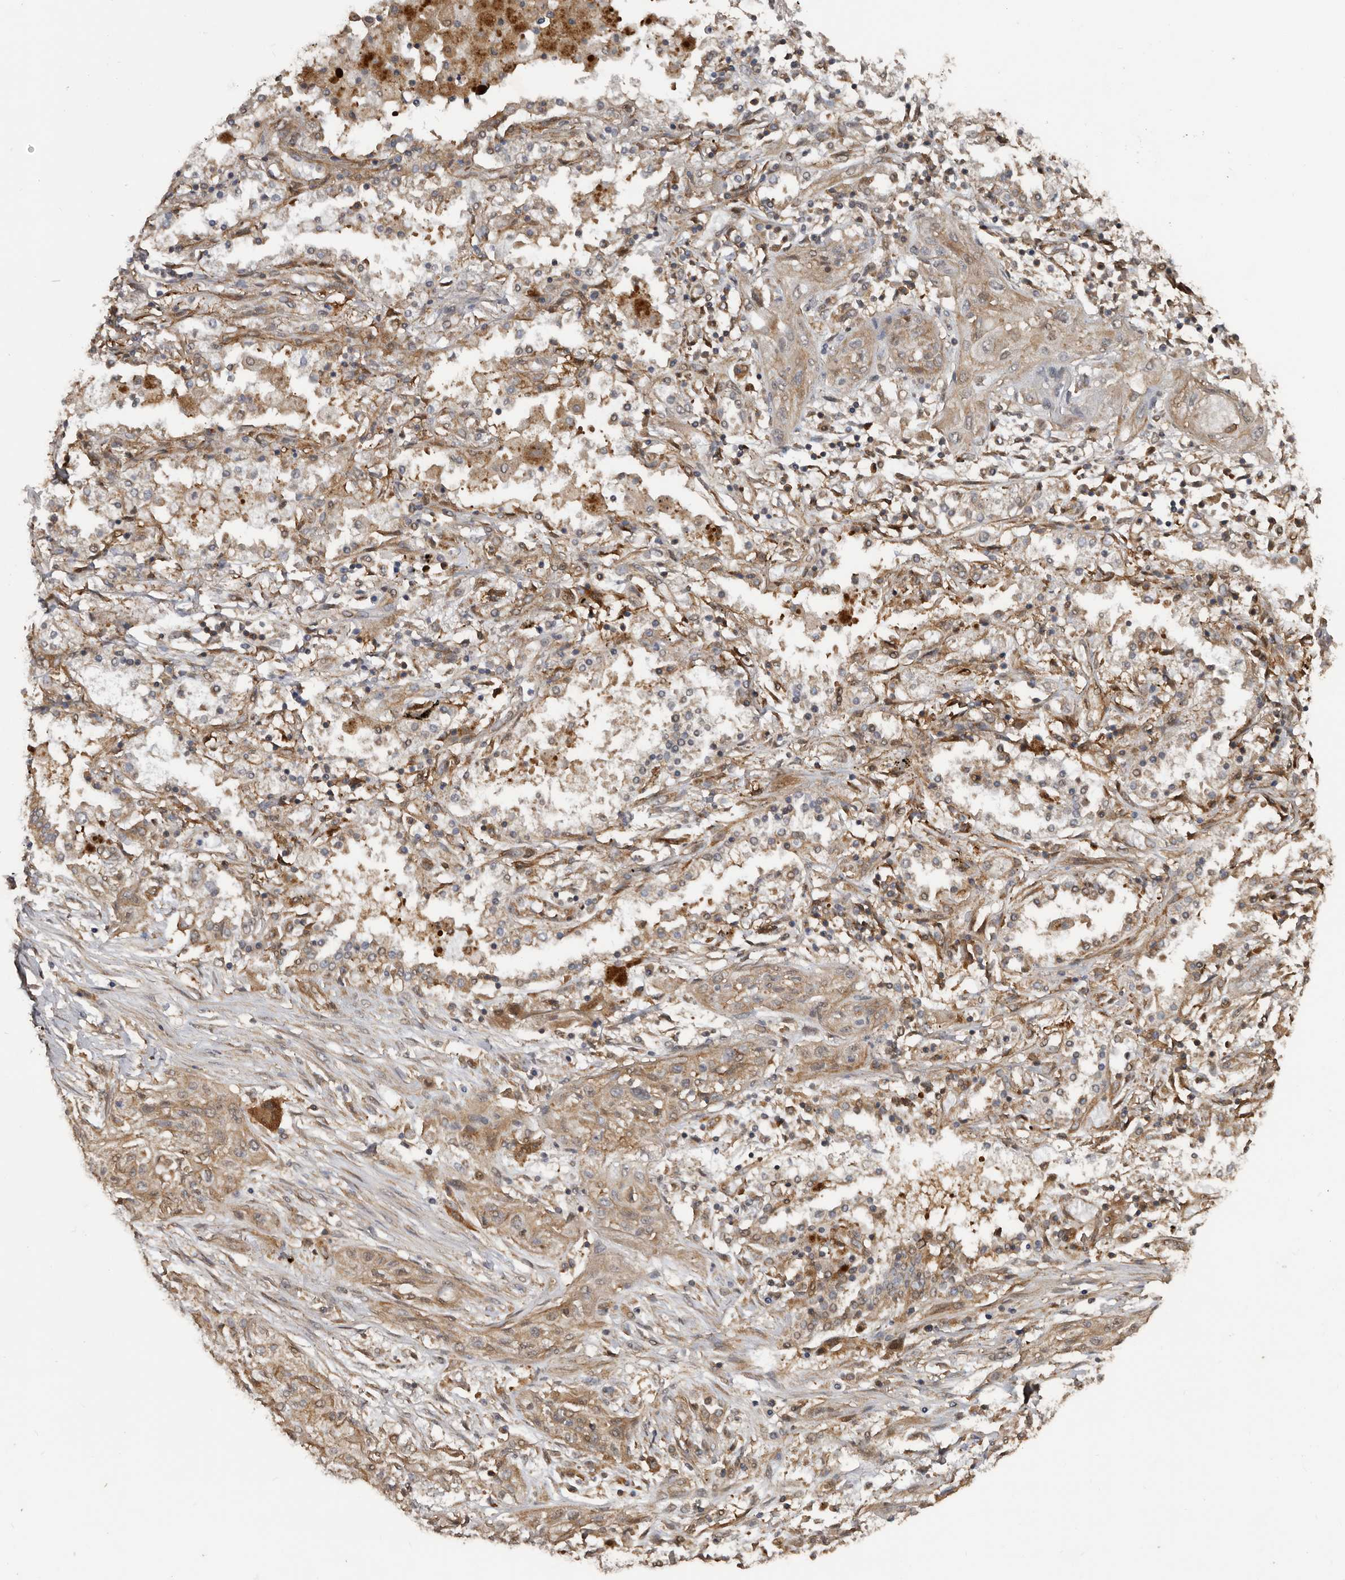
{"staining": {"intensity": "weak", "quantity": ">75%", "location": "cytoplasmic/membranous"}, "tissue": "lung cancer", "cell_type": "Tumor cells", "image_type": "cancer", "snomed": [{"axis": "morphology", "description": "Squamous cell carcinoma, NOS"}, {"axis": "topography", "description": "Lung"}], "caption": "Tumor cells display low levels of weak cytoplasmic/membranous expression in about >75% of cells in human lung cancer. (DAB (3,3'-diaminobenzidine) IHC with brightfield microscopy, high magnification).", "gene": "EXOC3L1", "patient": {"sex": "female", "age": 47}}